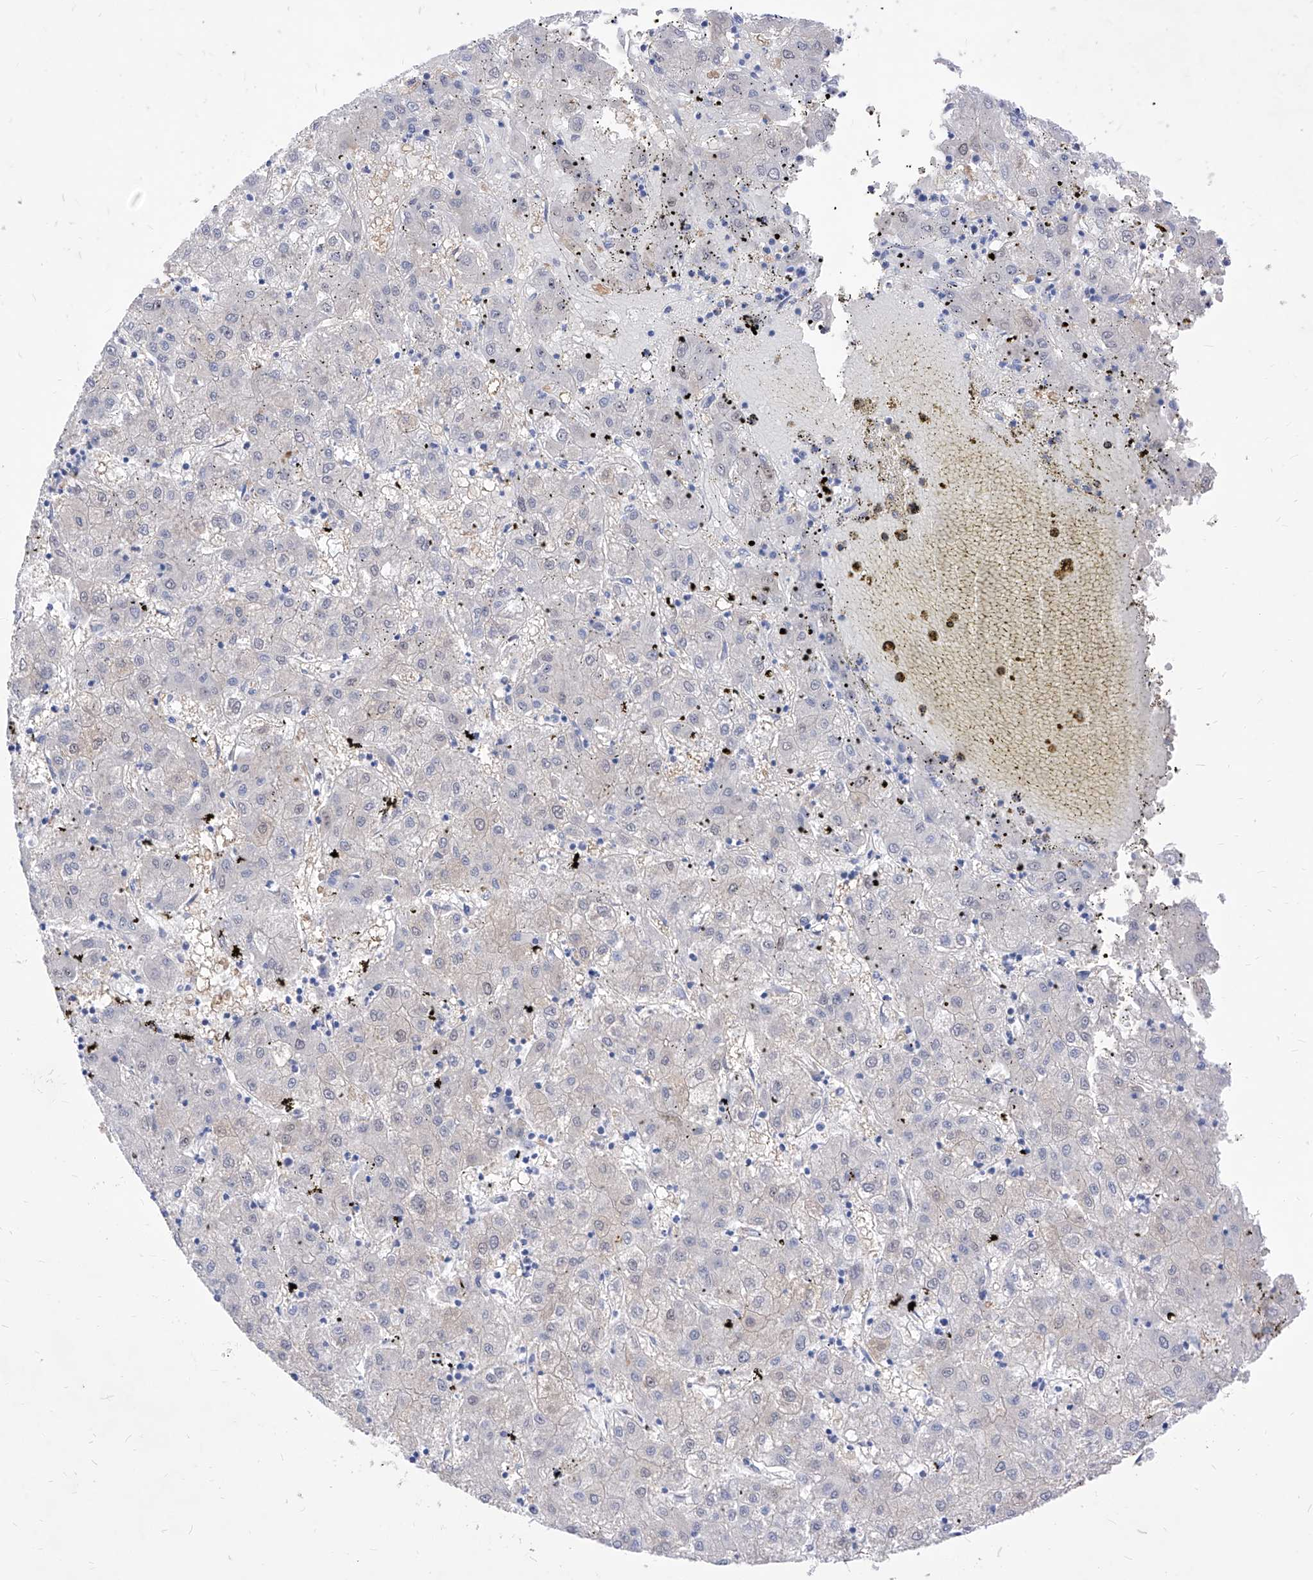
{"staining": {"intensity": "negative", "quantity": "none", "location": "none"}, "tissue": "liver cancer", "cell_type": "Tumor cells", "image_type": "cancer", "snomed": [{"axis": "morphology", "description": "Carcinoma, Hepatocellular, NOS"}, {"axis": "topography", "description": "Liver"}], "caption": "Tumor cells show no significant protein expression in hepatocellular carcinoma (liver).", "gene": "VAX1", "patient": {"sex": "male", "age": 72}}